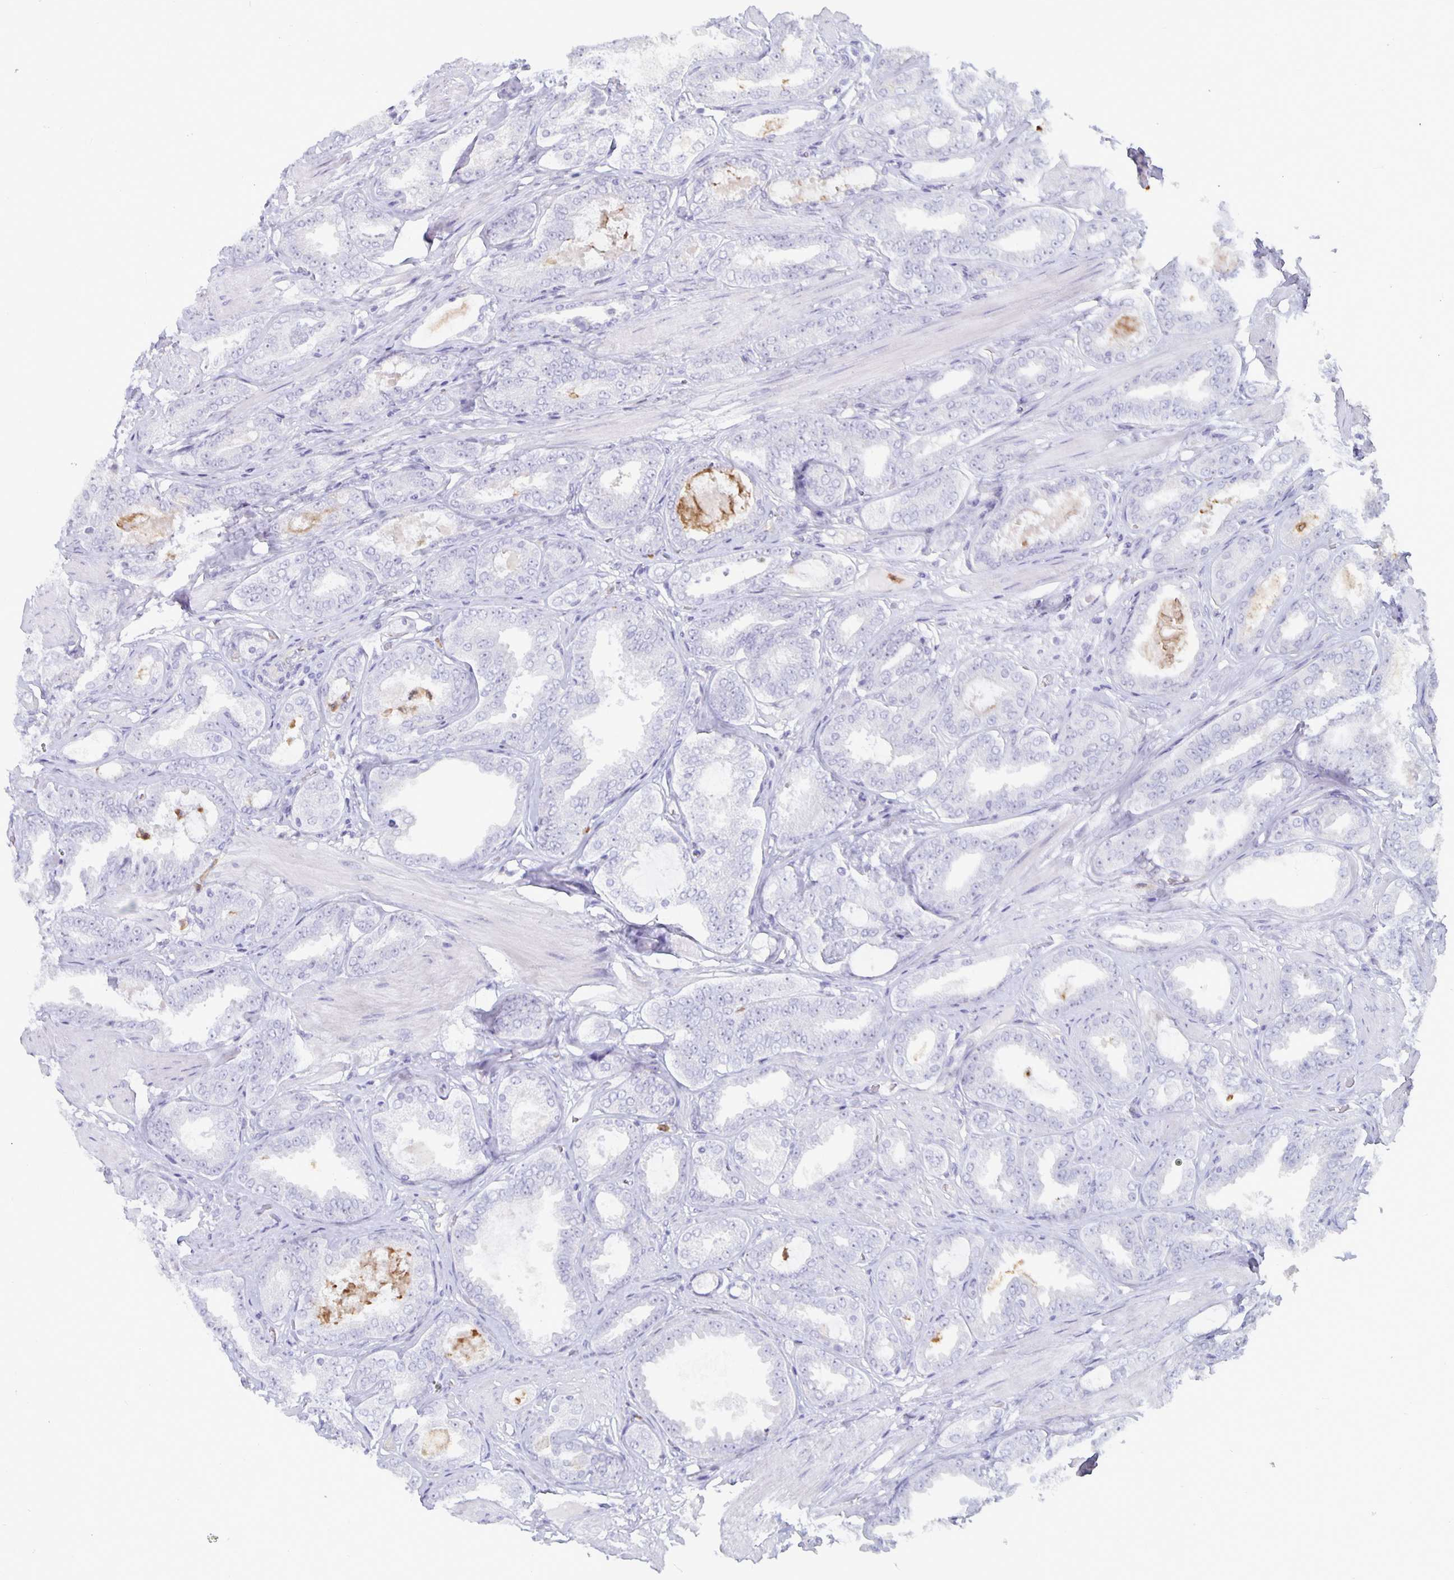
{"staining": {"intensity": "negative", "quantity": "none", "location": "none"}, "tissue": "prostate cancer", "cell_type": "Tumor cells", "image_type": "cancer", "snomed": [{"axis": "morphology", "description": "Adenocarcinoma, High grade"}, {"axis": "topography", "description": "Prostate"}], "caption": "IHC photomicrograph of prostate high-grade adenocarcinoma stained for a protein (brown), which reveals no expression in tumor cells. (DAB immunohistochemistry (IHC), high magnification).", "gene": "PLCB3", "patient": {"sex": "male", "age": 63}}